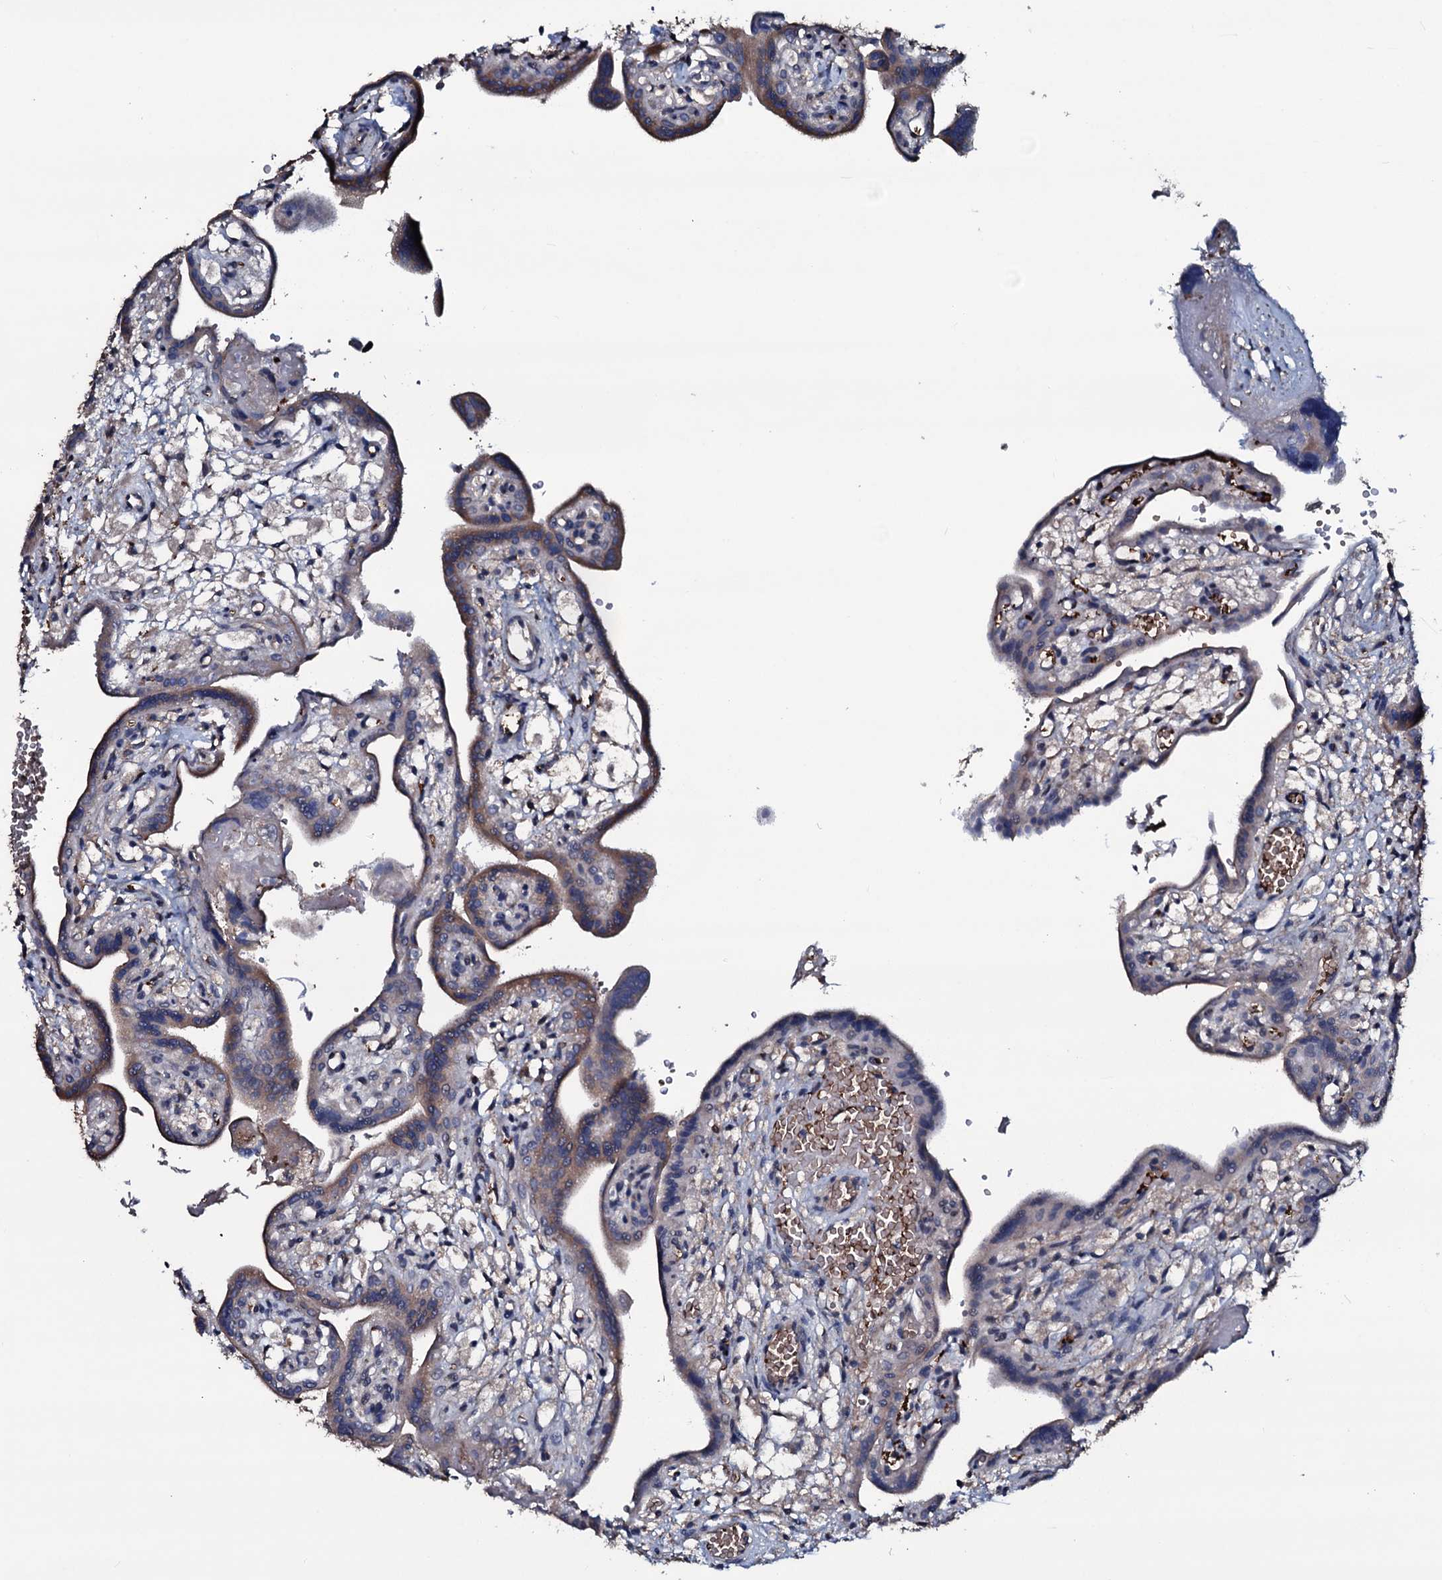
{"staining": {"intensity": "weak", "quantity": "25%-75%", "location": "cytoplasmic/membranous"}, "tissue": "placenta", "cell_type": "Trophoblastic cells", "image_type": "normal", "snomed": [{"axis": "morphology", "description": "Normal tissue, NOS"}, {"axis": "topography", "description": "Placenta"}], "caption": "Brown immunohistochemical staining in benign human placenta shows weak cytoplasmic/membranous staining in approximately 25%-75% of trophoblastic cells. The staining was performed using DAB to visualize the protein expression in brown, while the nuclei were stained in blue with hematoxylin (Magnification: 20x).", "gene": "OGFOD2", "patient": {"sex": "female", "age": 37}}